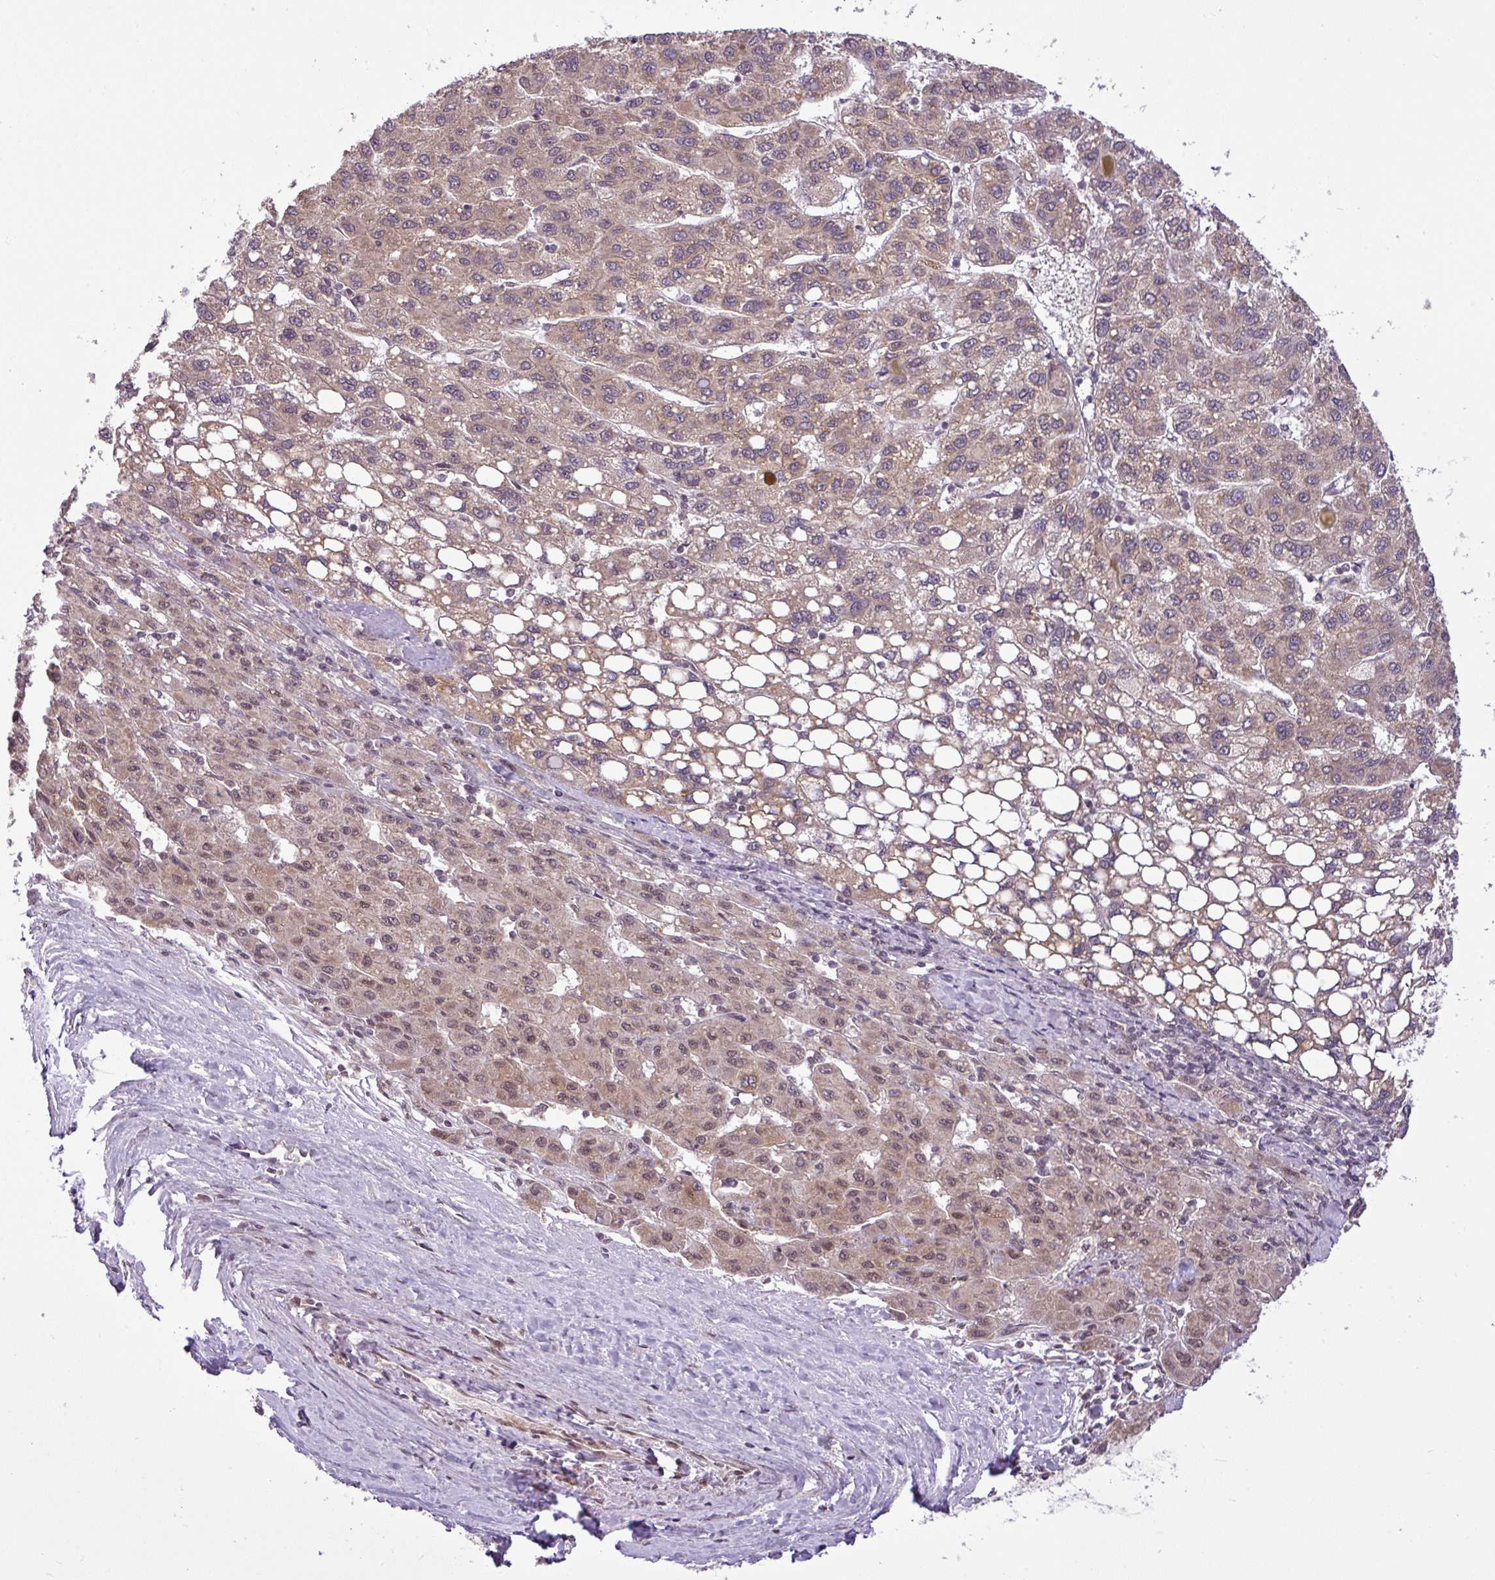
{"staining": {"intensity": "weak", "quantity": ">75%", "location": "cytoplasmic/membranous,nuclear"}, "tissue": "liver cancer", "cell_type": "Tumor cells", "image_type": "cancer", "snomed": [{"axis": "morphology", "description": "Carcinoma, Hepatocellular, NOS"}, {"axis": "topography", "description": "Liver"}], "caption": "Immunohistochemistry (IHC) of human liver hepatocellular carcinoma demonstrates low levels of weak cytoplasmic/membranous and nuclear positivity in about >75% of tumor cells. The protein is shown in brown color, while the nuclei are stained blue.", "gene": "MFHAS1", "patient": {"sex": "female", "age": 82}}